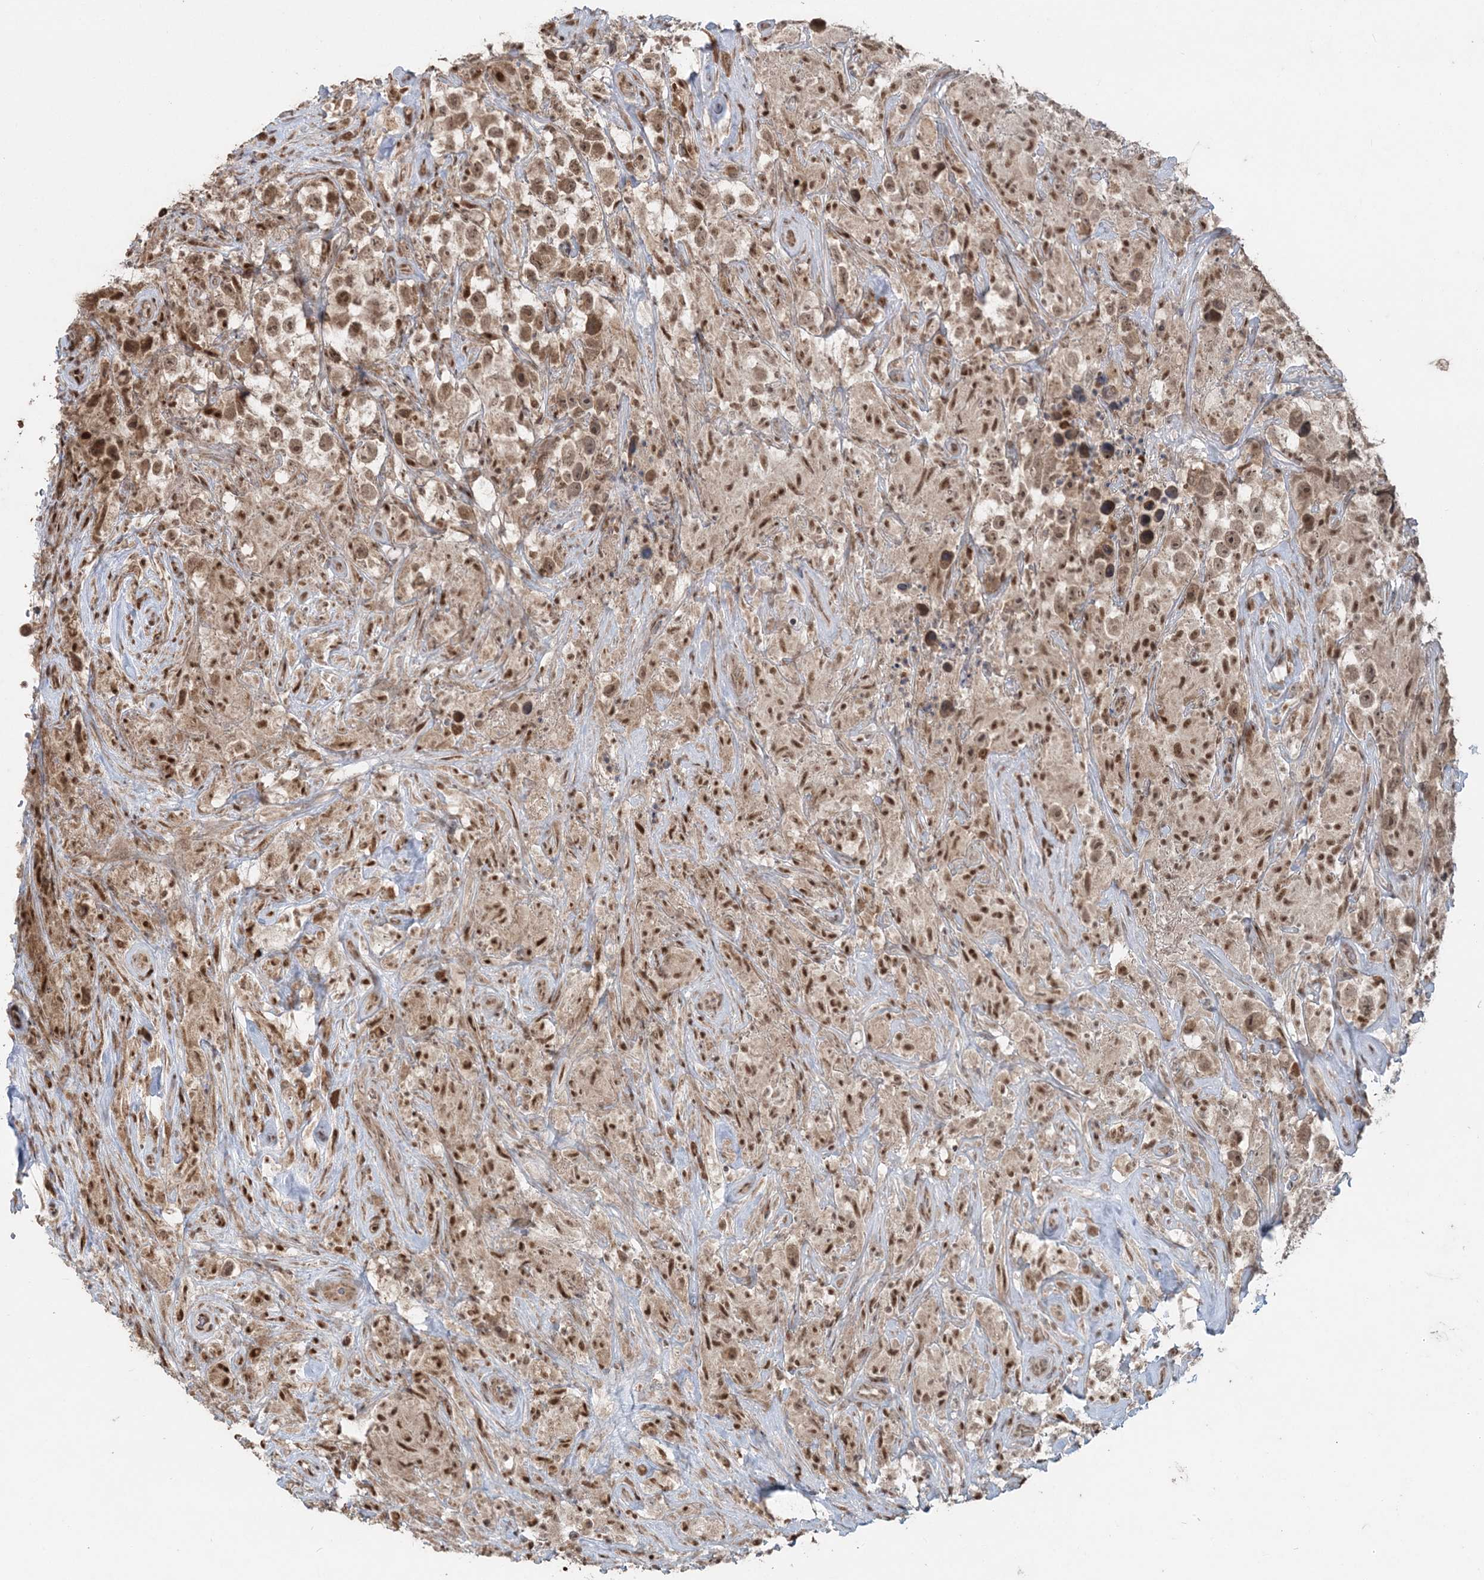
{"staining": {"intensity": "moderate", "quantity": ">75%", "location": "nuclear"}, "tissue": "testis cancer", "cell_type": "Tumor cells", "image_type": "cancer", "snomed": [{"axis": "morphology", "description": "Seminoma, NOS"}, {"axis": "topography", "description": "Testis"}], "caption": "This photomicrograph shows testis seminoma stained with immunohistochemistry (IHC) to label a protein in brown. The nuclear of tumor cells show moderate positivity for the protein. Nuclei are counter-stained blue.", "gene": "SLU7", "patient": {"sex": "male", "age": 49}}